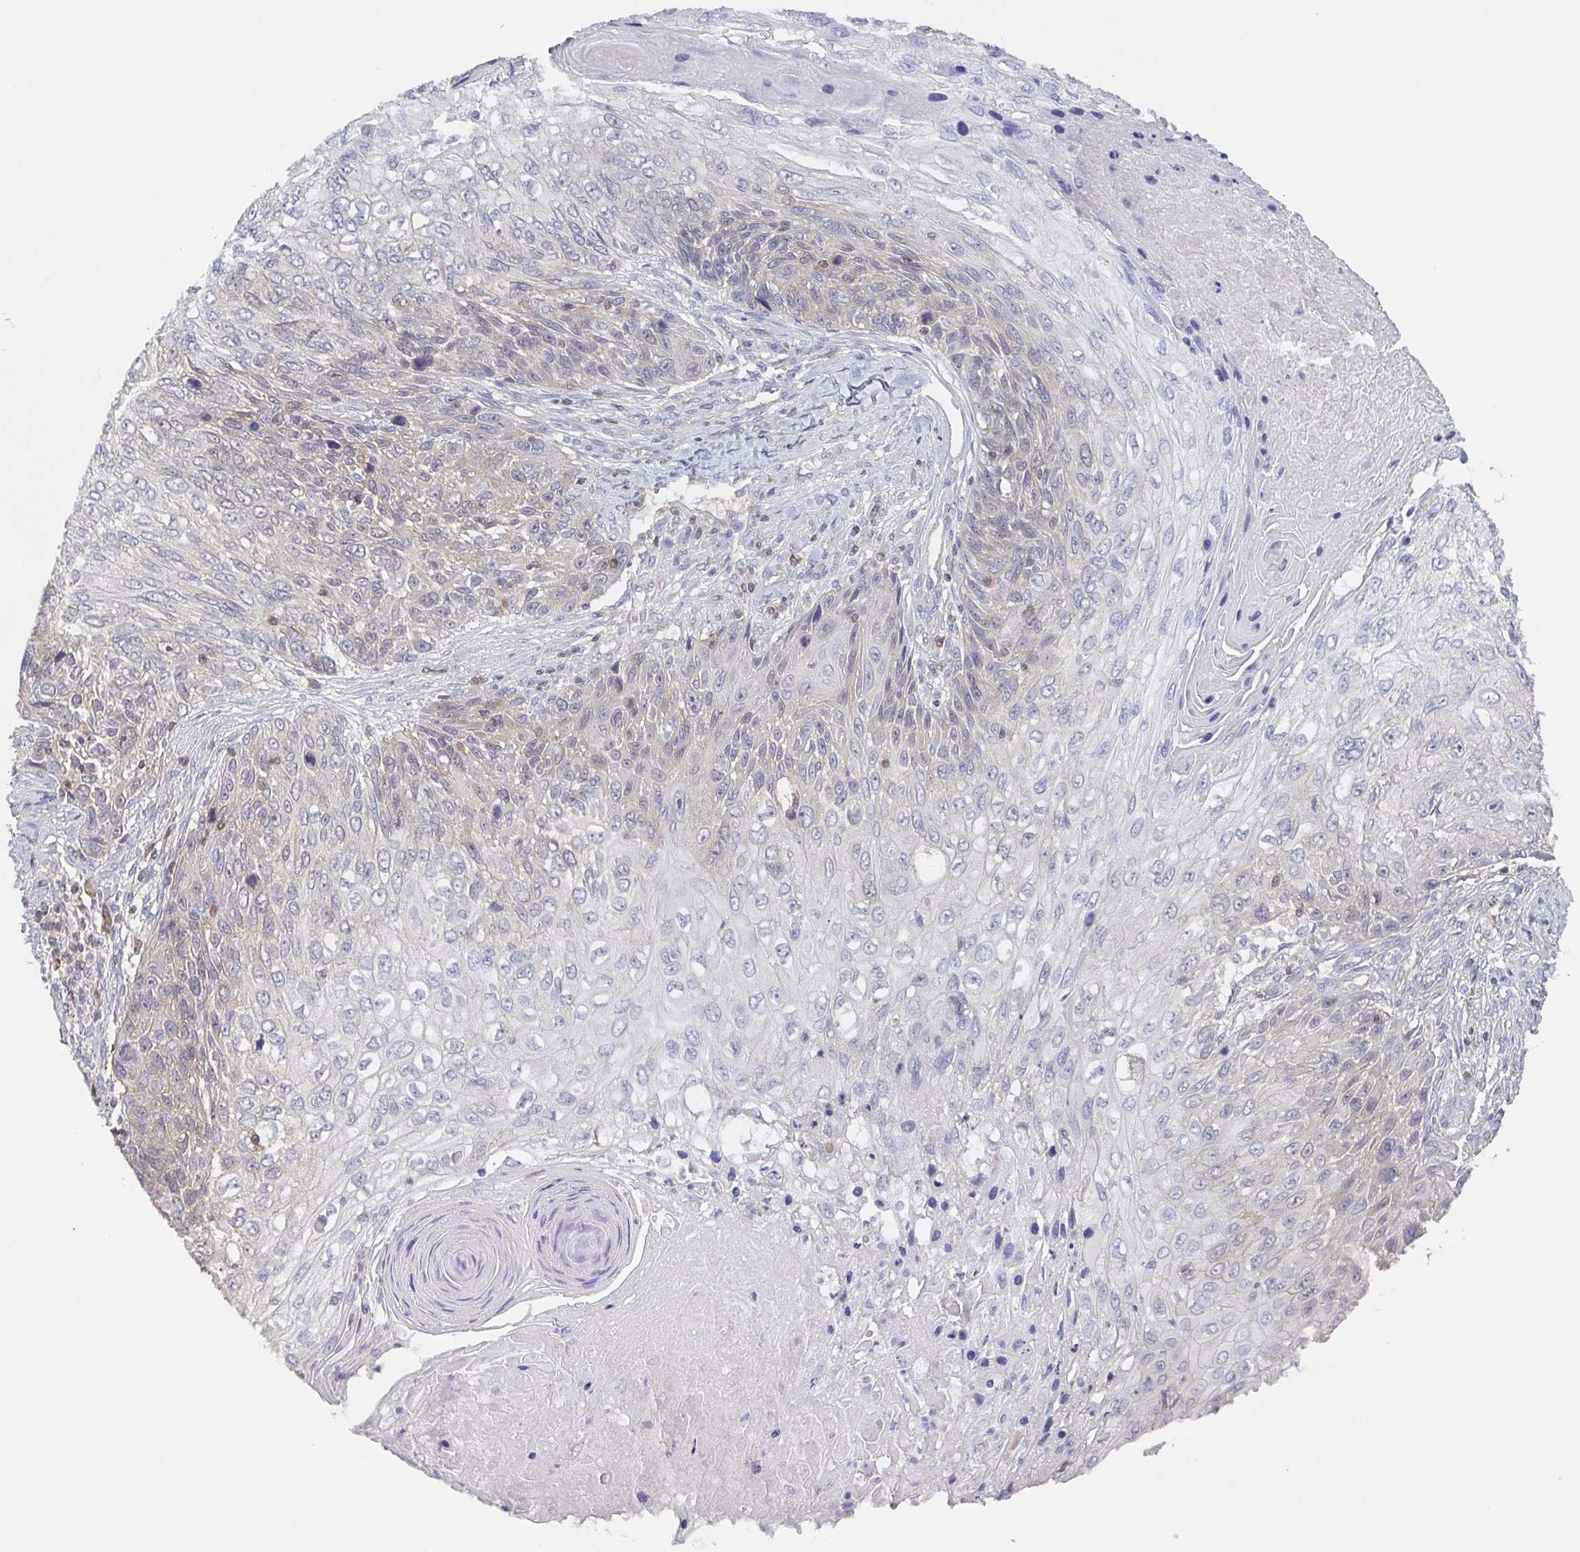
{"staining": {"intensity": "weak", "quantity": "<25%", "location": "cytoplasmic/membranous"}, "tissue": "skin cancer", "cell_type": "Tumor cells", "image_type": "cancer", "snomed": [{"axis": "morphology", "description": "Squamous cell carcinoma, NOS"}, {"axis": "topography", "description": "Skin"}], "caption": "DAB immunohistochemical staining of human skin cancer shows no significant staining in tumor cells.", "gene": "AGFG2", "patient": {"sex": "male", "age": 92}}